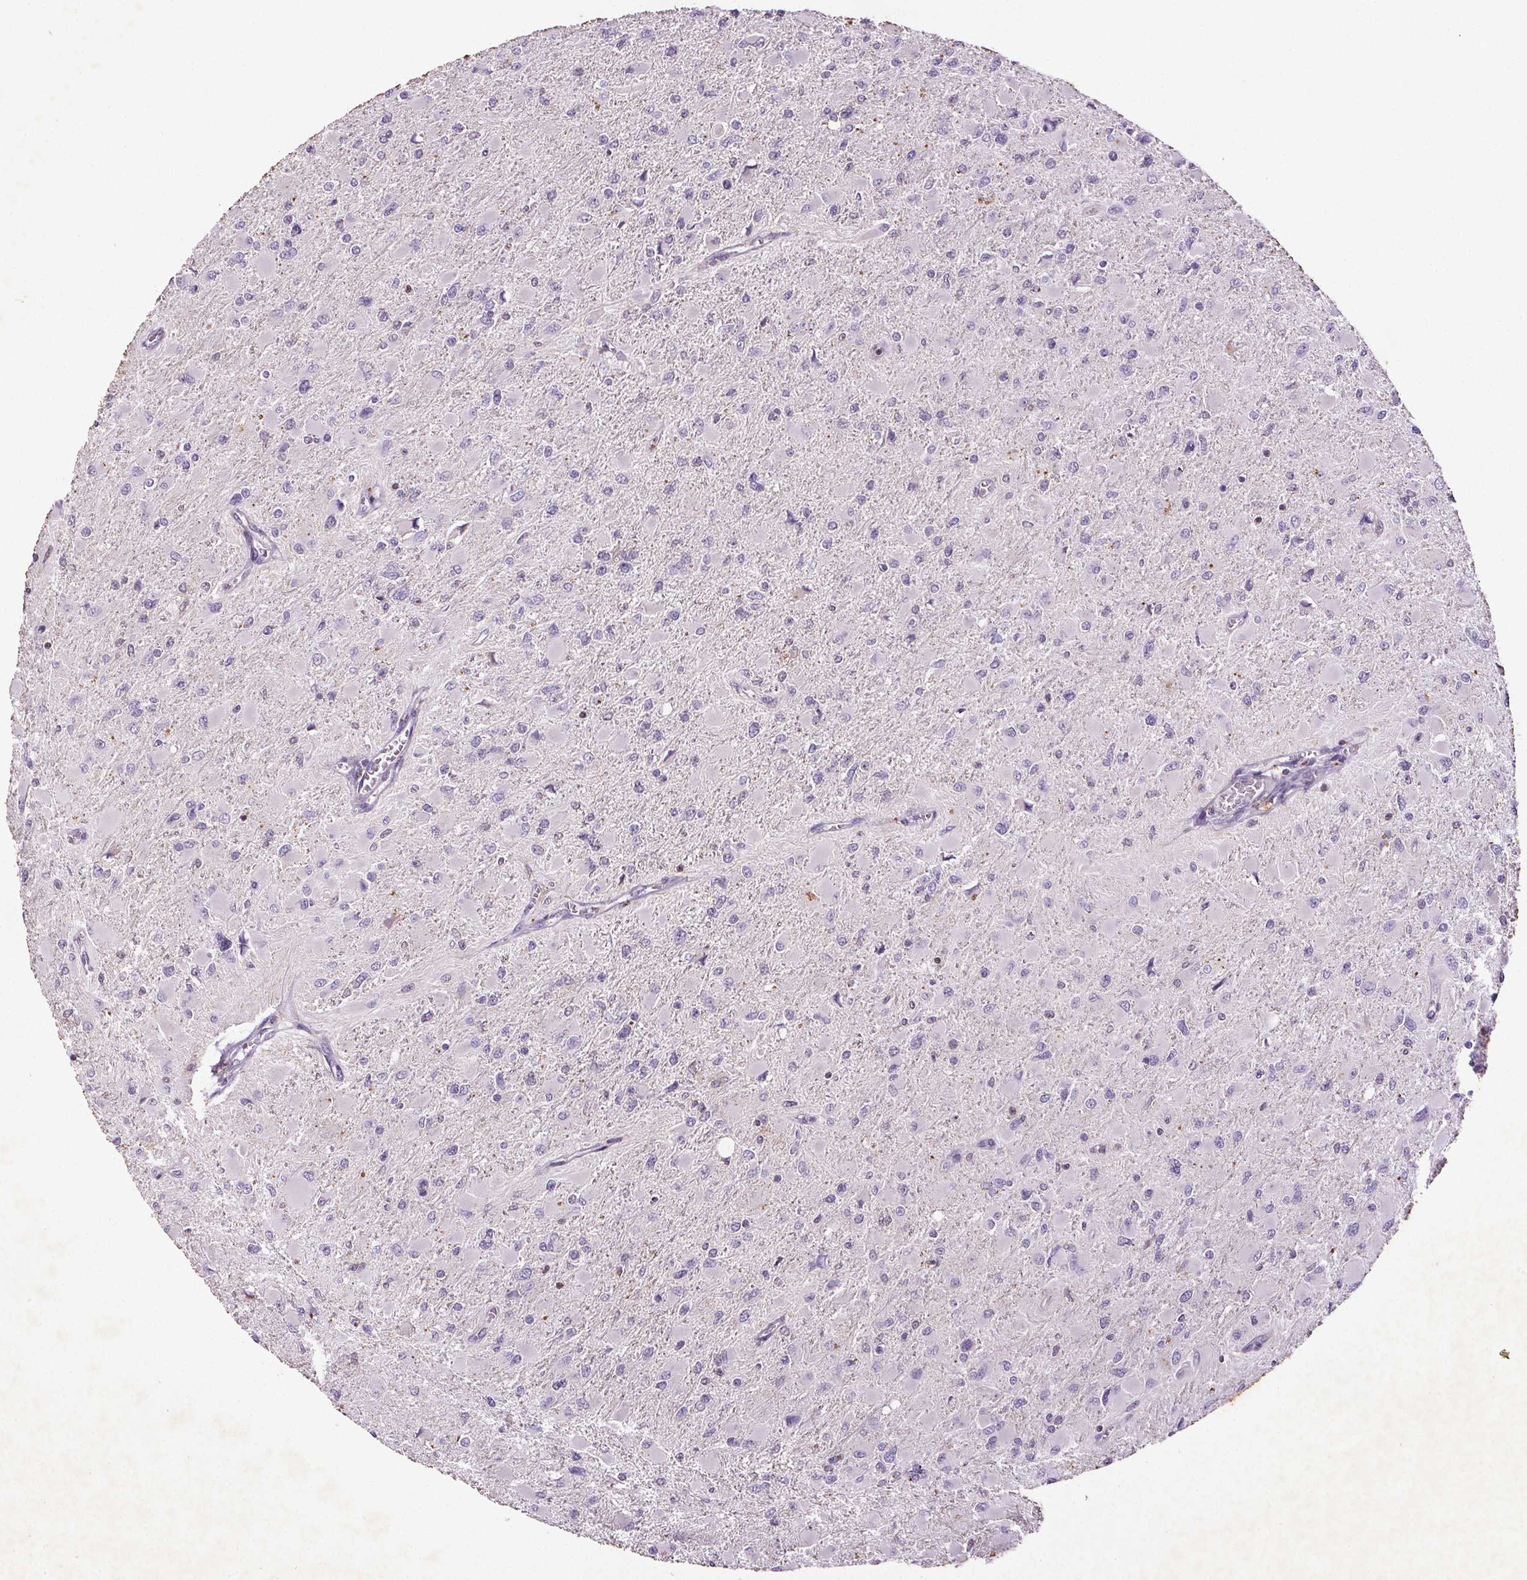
{"staining": {"intensity": "negative", "quantity": "none", "location": "none"}, "tissue": "glioma", "cell_type": "Tumor cells", "image_type": "cancer", "snomed": [{"axis": "morphology", "description": "Glioma, malignant, High grade"}, {"axis": "topography", "description": "Cerebral cortex"}], "caption": "Immunohistochemistry (IHC) micrograph of human glioma stained for a protein (brown), which exhibits no expression in tumor cells.", "gene": "C19orf84", "patient": {"sex": "female", "age": 36}}